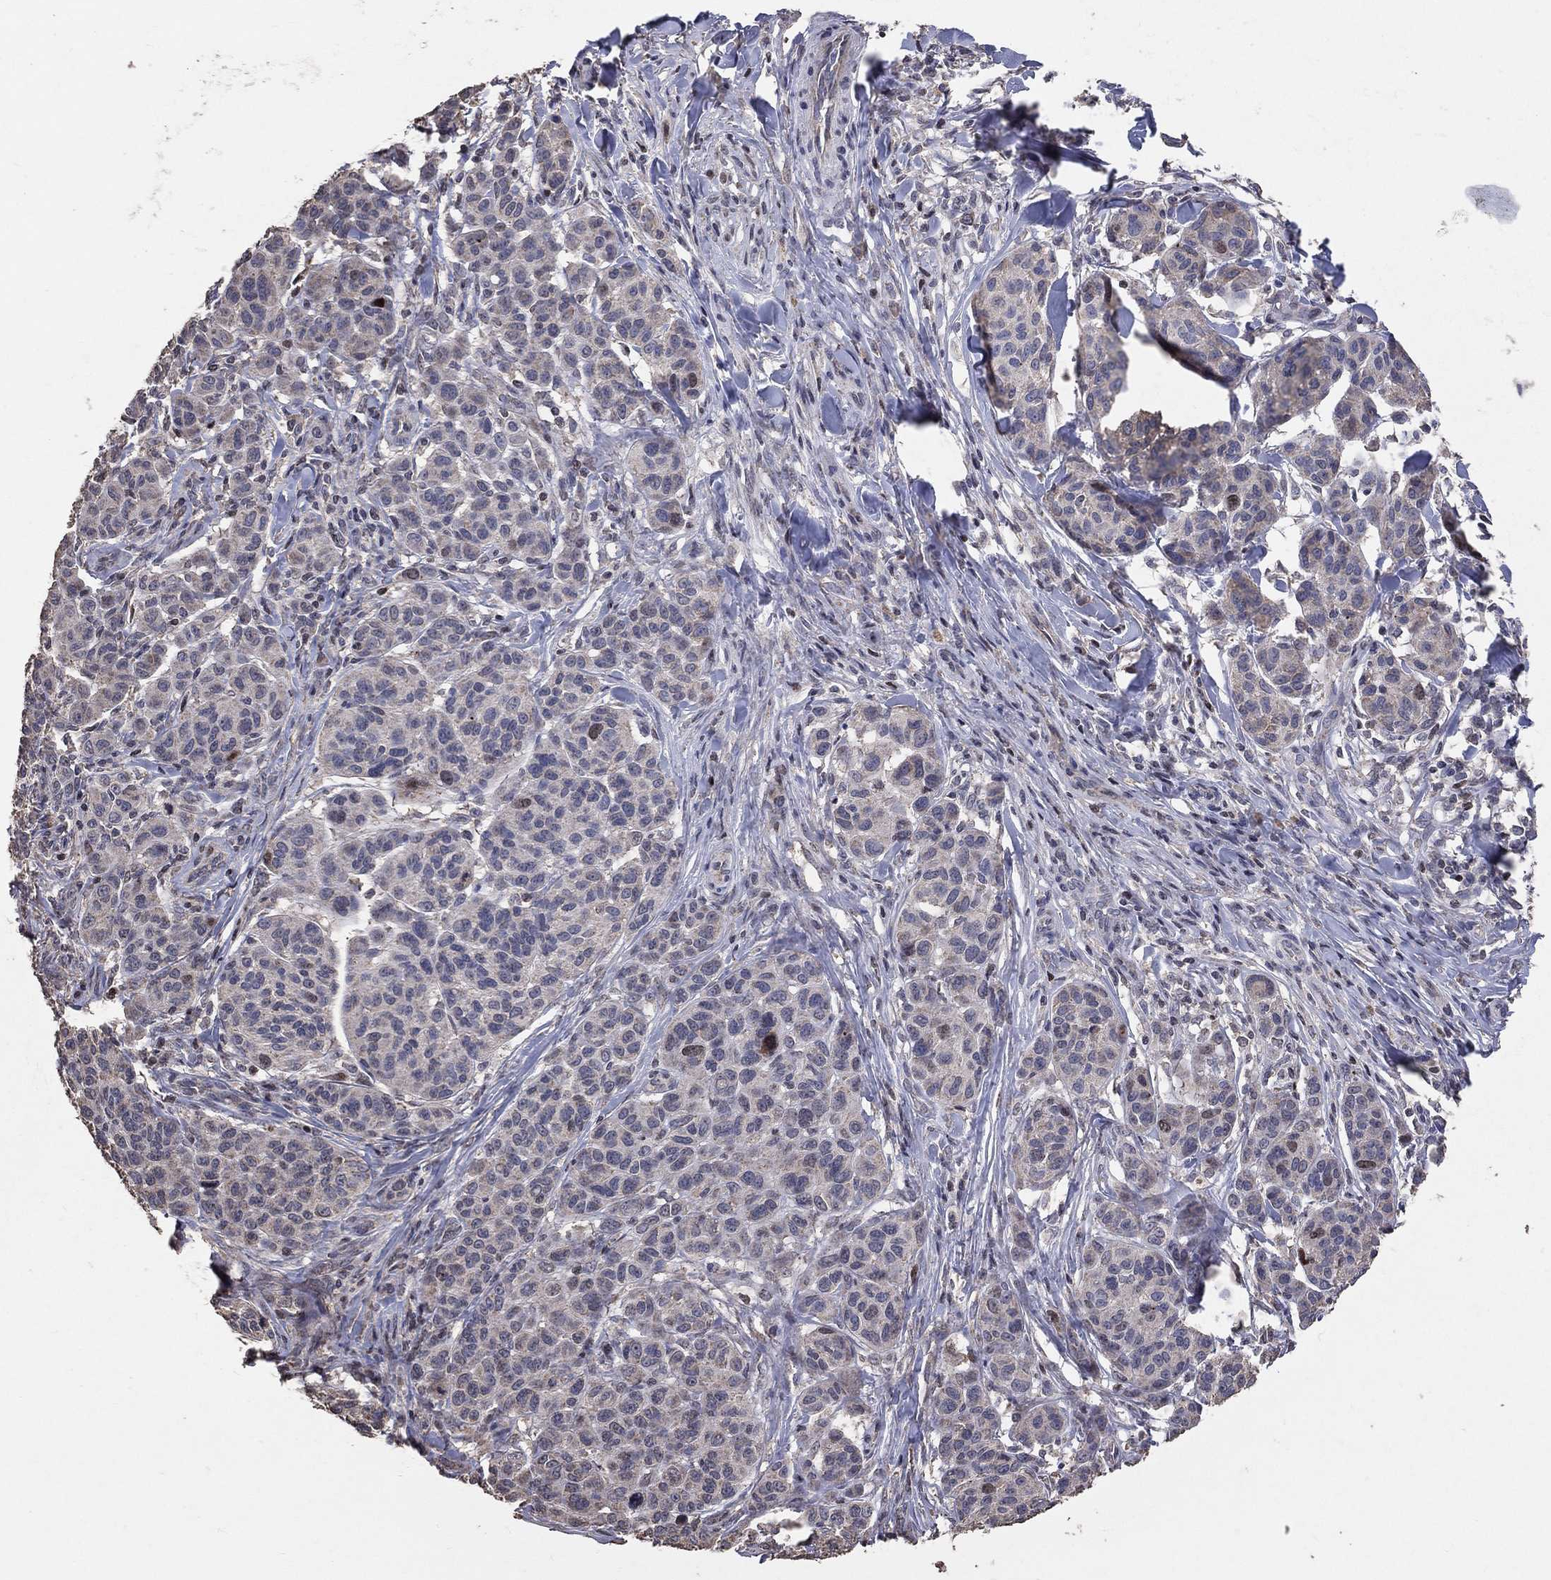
{"staining": {"intensity": "negative", "quantity": "none", "location": "none"}, "tissue": "melanoma", "cell_type": "Tumor cells", "image_type": "cancer", "snomed": [{"axis": "morphology", "description": "Malignant melanoma, NOS"}, {"axis": "topography", "description": "Skin"}], "caption": "Immunohistochemistry of human melanoma demonstrates no expression in tumor cells.", "gene": "LY6K", "patient": {"sex": "male", "age": 79}}